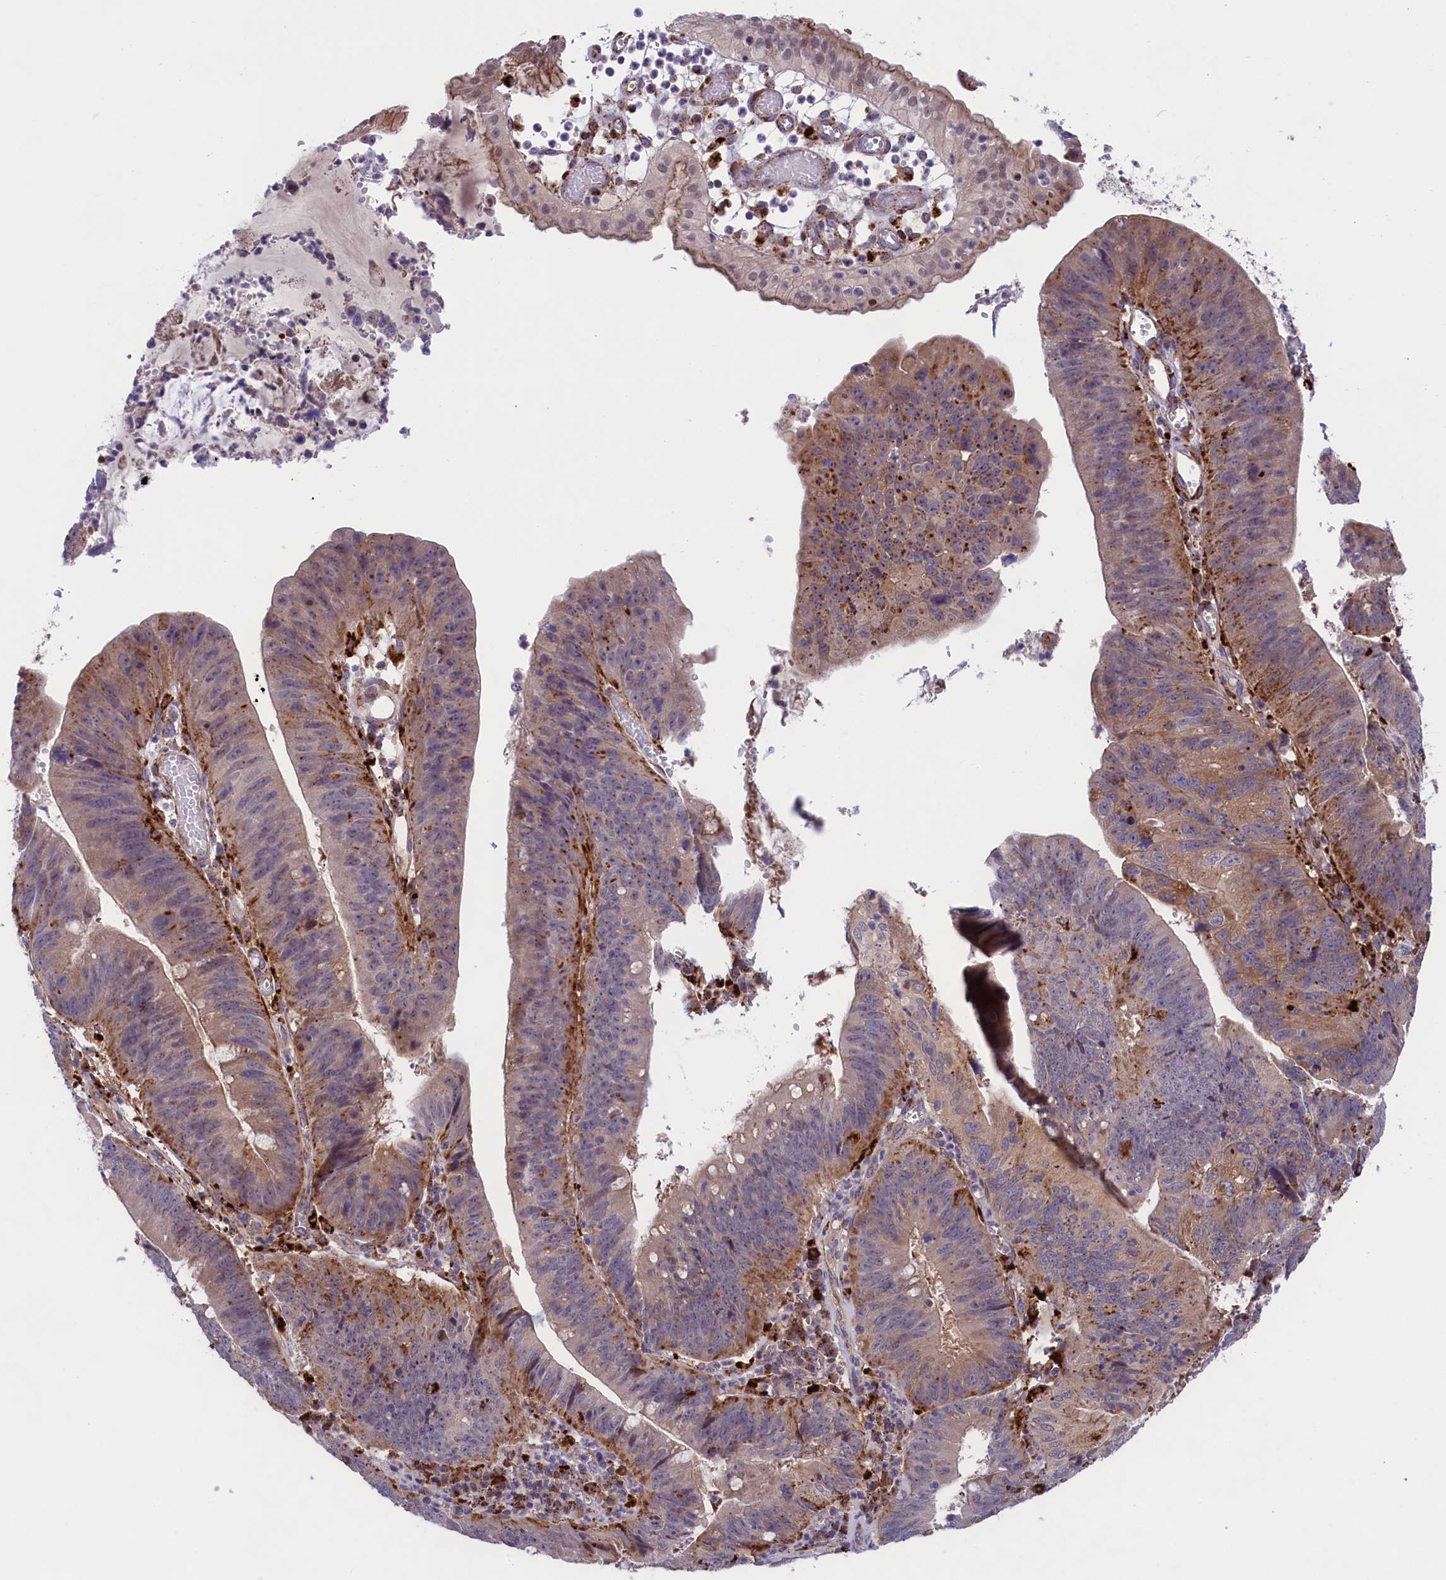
{"staining": {"intensity": "moderate", "quantity": ">75%", "location": "cytoplasmic/membranous"}, "tissue": "stomach cancer", "cell_type": "Tumor cells", "image_type": "cancer", "snomed": [{"axis": "morphology", "description": "Adenocarcinoma, NOS"}, {"axis": "topography", "description": "Stomach"}], "caption": "An IHC photomicrograph of tumor tissue is shown. Protein staining in brown highlights moderate cytoplasmic/membranous positivity in stomach cancer (adenocarcinoma) within tumor cells.", "gene": "MAN2B1", "patient": {"sex": "male", "age": 59}}